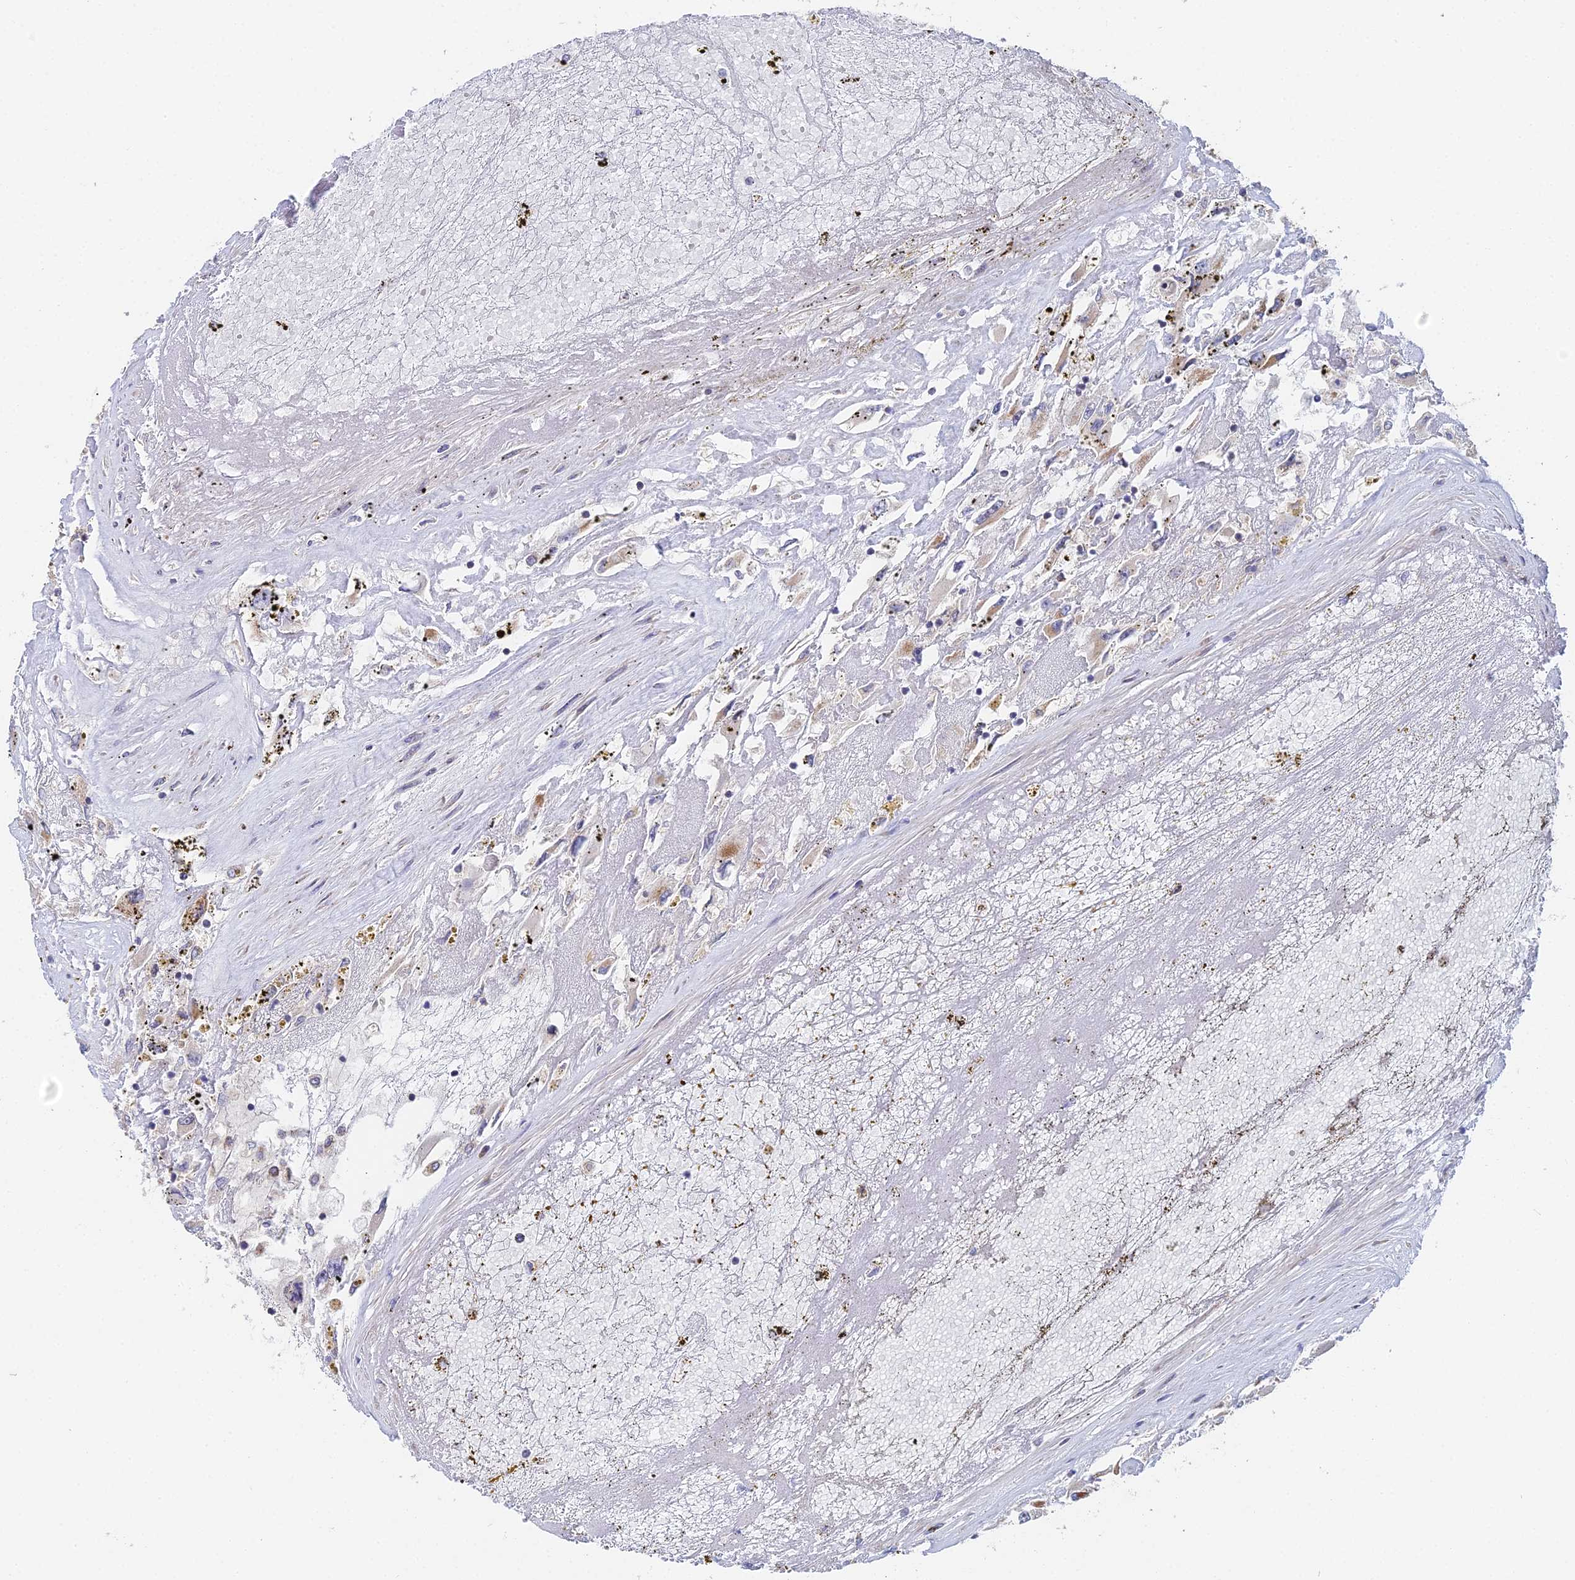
{"staining": {"intensity": "moderate", "quantity": "25%-75%", "location": "cytoplasmic/membranous"}, "tissue": "renal cancer", "cell_type": "Tumor cells", "image_type": "cancer", "snomed": [{"axis": "morphology", "description": "Adenocarcinoma, NOS"}, {"axis": "topography", "description": "Kidney"}], "caption": "Immunohistochemistry (IHC) (DAB (3,3'-diaminobenzidine)) staining of renal cancer exhibits moderate cytoplasmic/membranous protein staining in about 25%-75% of tumor cells.", "gene": "ECSIT", "patient": {"sex": "female", "age": 52}}